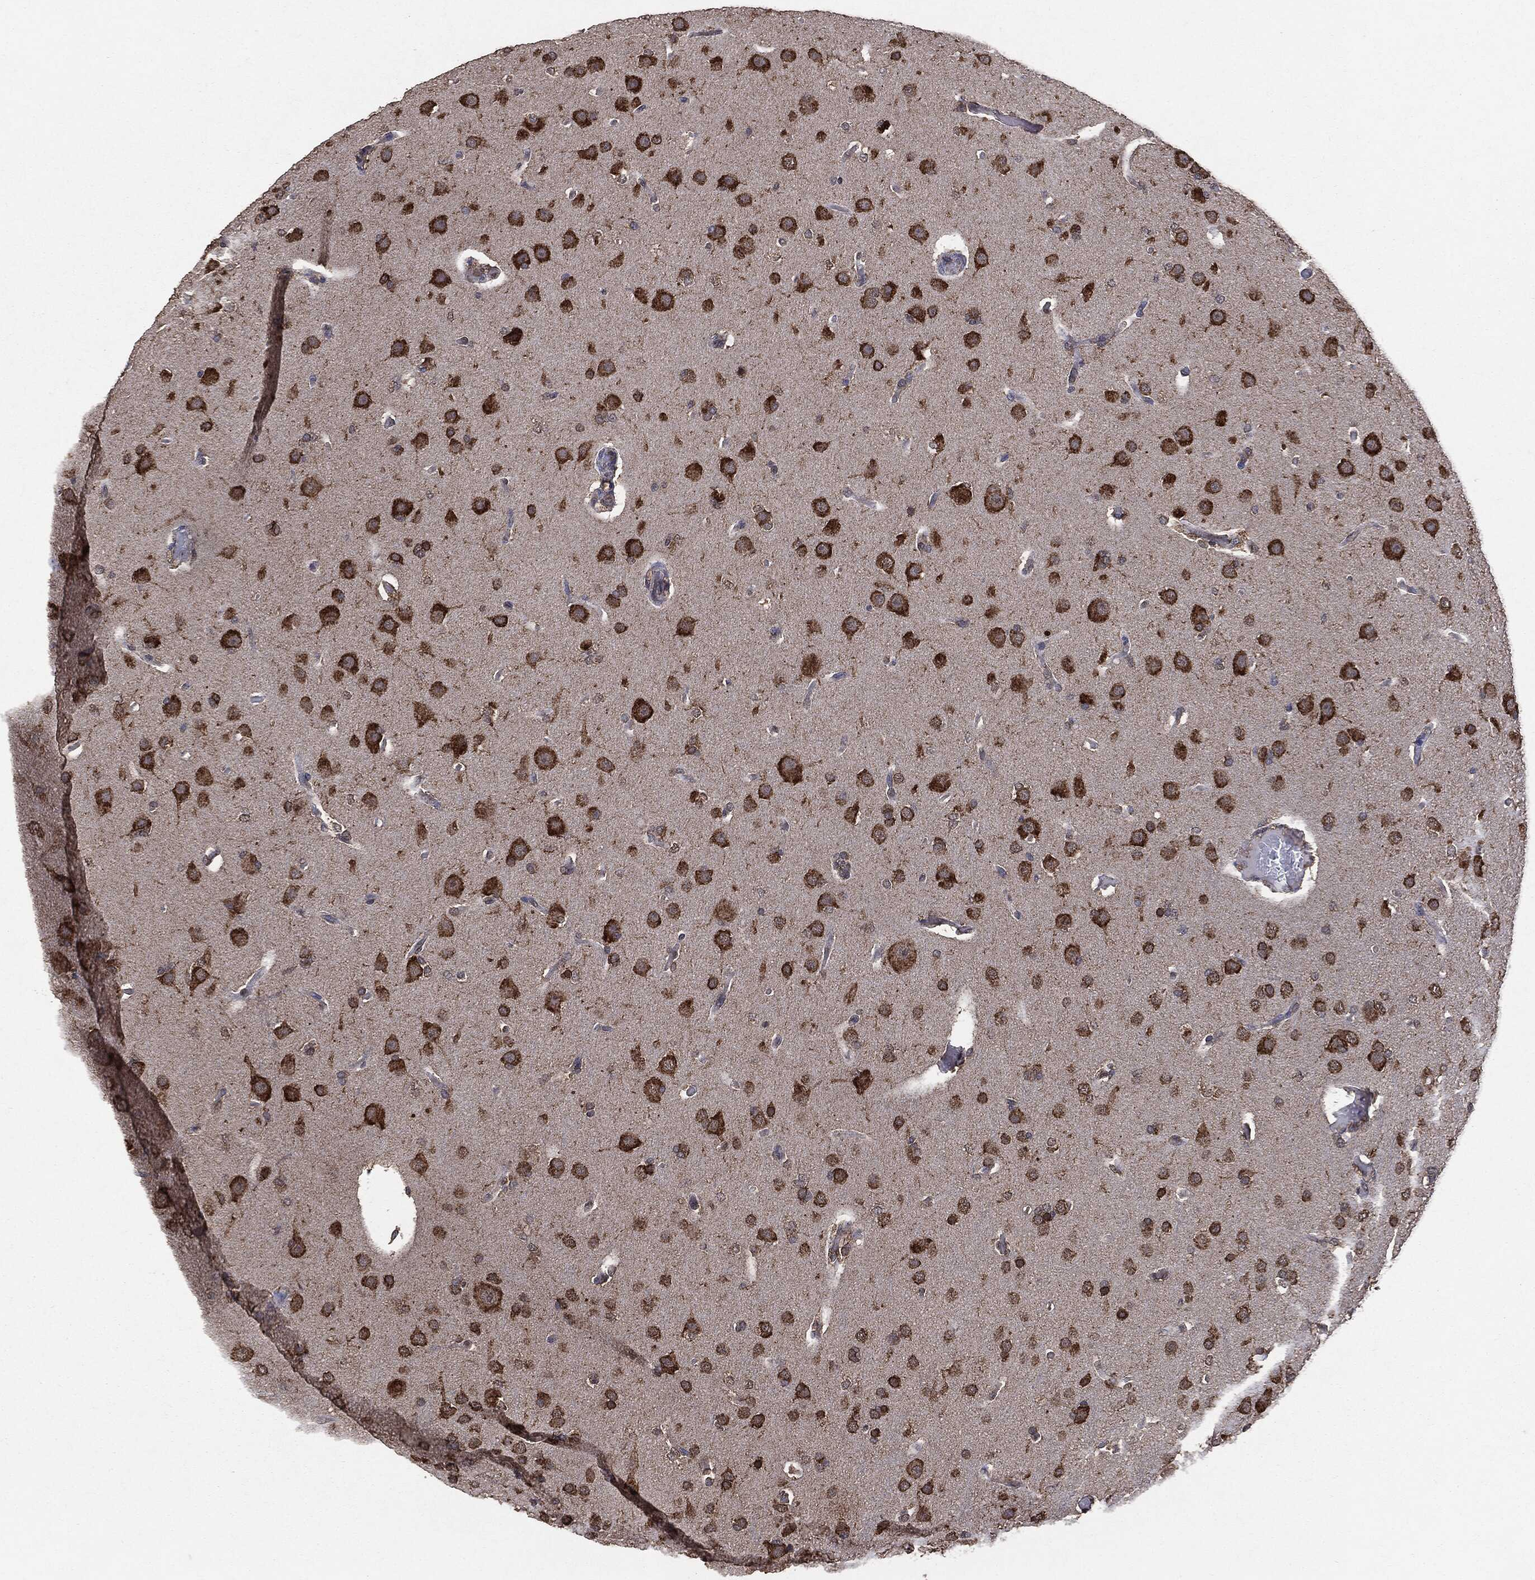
{"staining": {"intensity": "strong", "quantity": ">75%", "location": "cytoplasmic/membranous"}, "tissue": "glioma", "cell_type": "Tumor cells", "image_type": "cancer", "snomed": [{"axis": "morphology", "description": "Glioma, malignant, Low grade"}, {"axis": "topography", "description": "Brain"}], "caption": "Glioma was stained to show a protein in brown. There is high levels of strong cytoplasmic/membranous staining in about >75% of tumor cells.", "gene": "MTOR", "patient": {"sex": "male", "age": 41}}